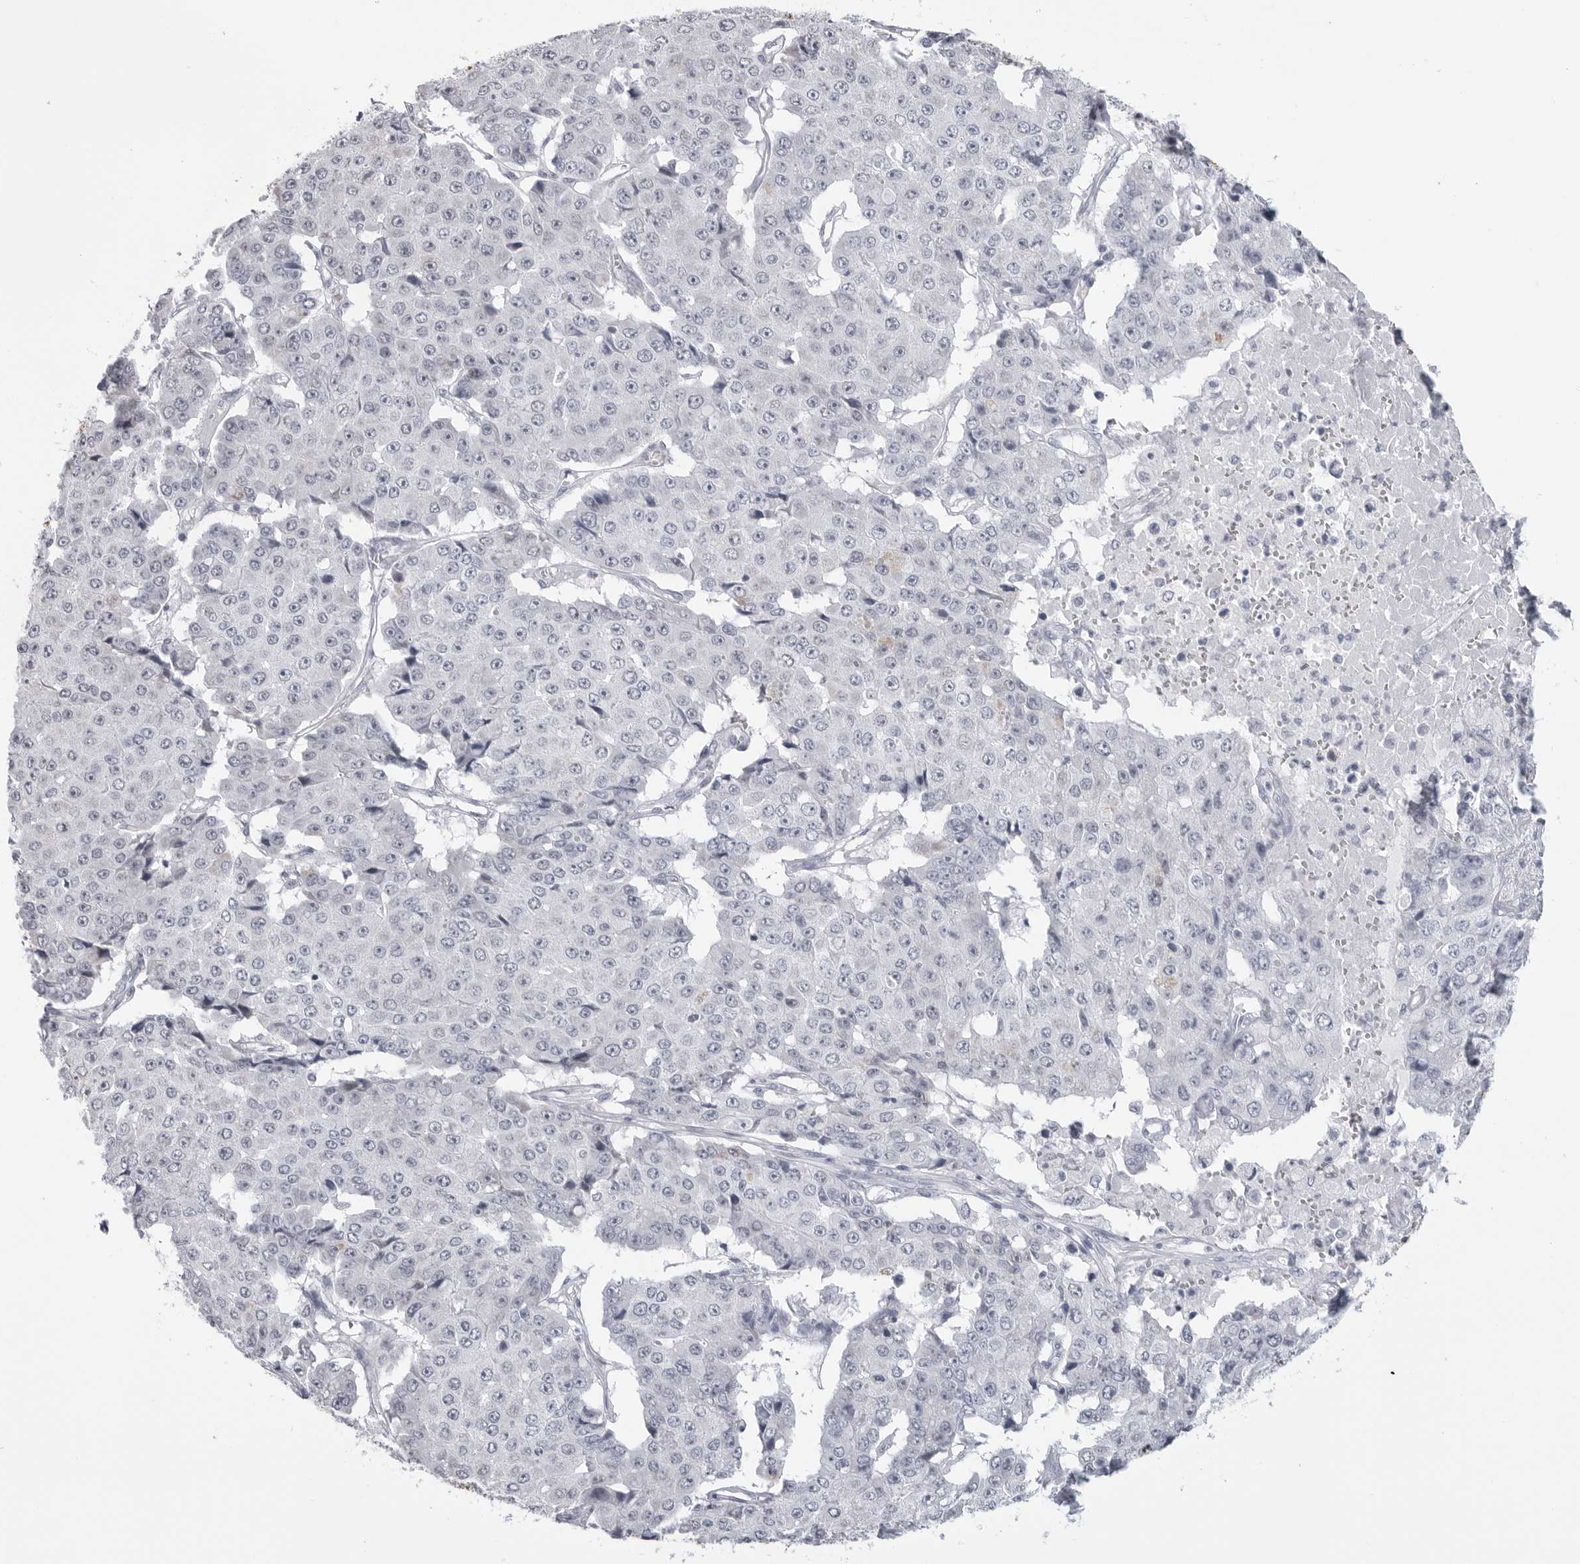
{"staining": {"intensity": "negative", "quantity": "none", "location": "none"}, "tissue": "pancreatic cancer", "cell_type": "Tumor cells", "image_type": "cancer", "snomed": [{"axis": "morphology", "description": "Adenocarcinoma, NOS"}, {"axis": "topography", "description": "Pancreas"}], "caption": "Immunohistochemistry (IHC) micrograph of neoplastic tissue: adenocarcinoma (pancreatic) stained with DAB (3,3'-diaminobenzidine) demonstrates no significant protein expression in tumor cells.", "gene": "PGA3", "patient": {"sex": "male", "age": 50}}